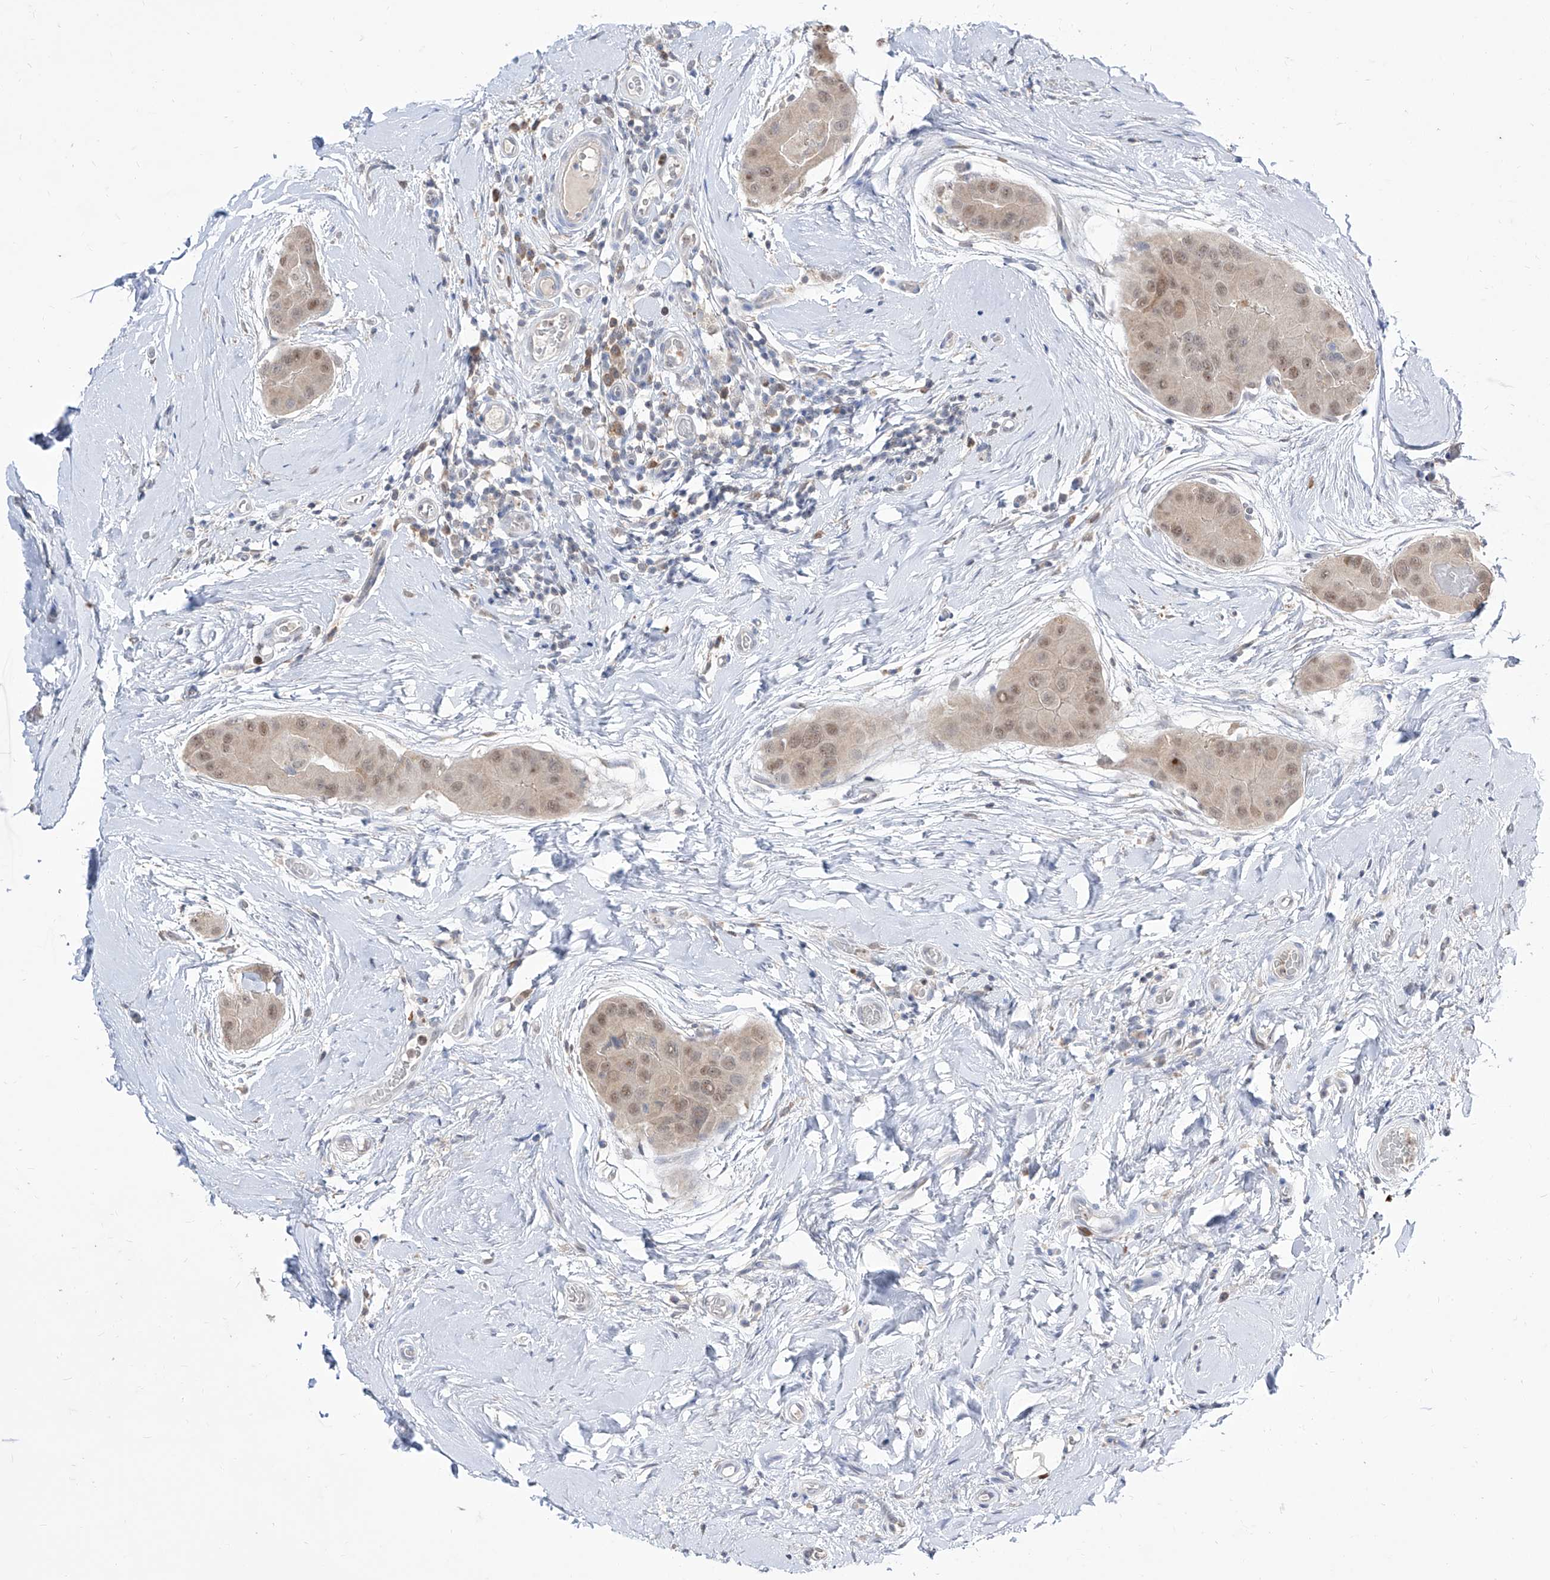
{"staining": {"intensity": "weak", "quantity": "25%-75%", "location": "nuclear"}, "tissue": "thyroid cancer", "cell_type": "Tumor cells", "image_type": "cancer", "snomed": [{"axis": "morphology", "description": "Papillary adenocarcinoma, NOS"}, {"axis": "topography", "description": "Thyroid gland"}], "caption": "Protein analysis of thyroid cancer (papillary adenocarcinoma) tissue displays weak nuclear staining in about 25%-75% of tumor cells.", "gene": "BROX", "patient": {"sex": "male", "age": 33}}